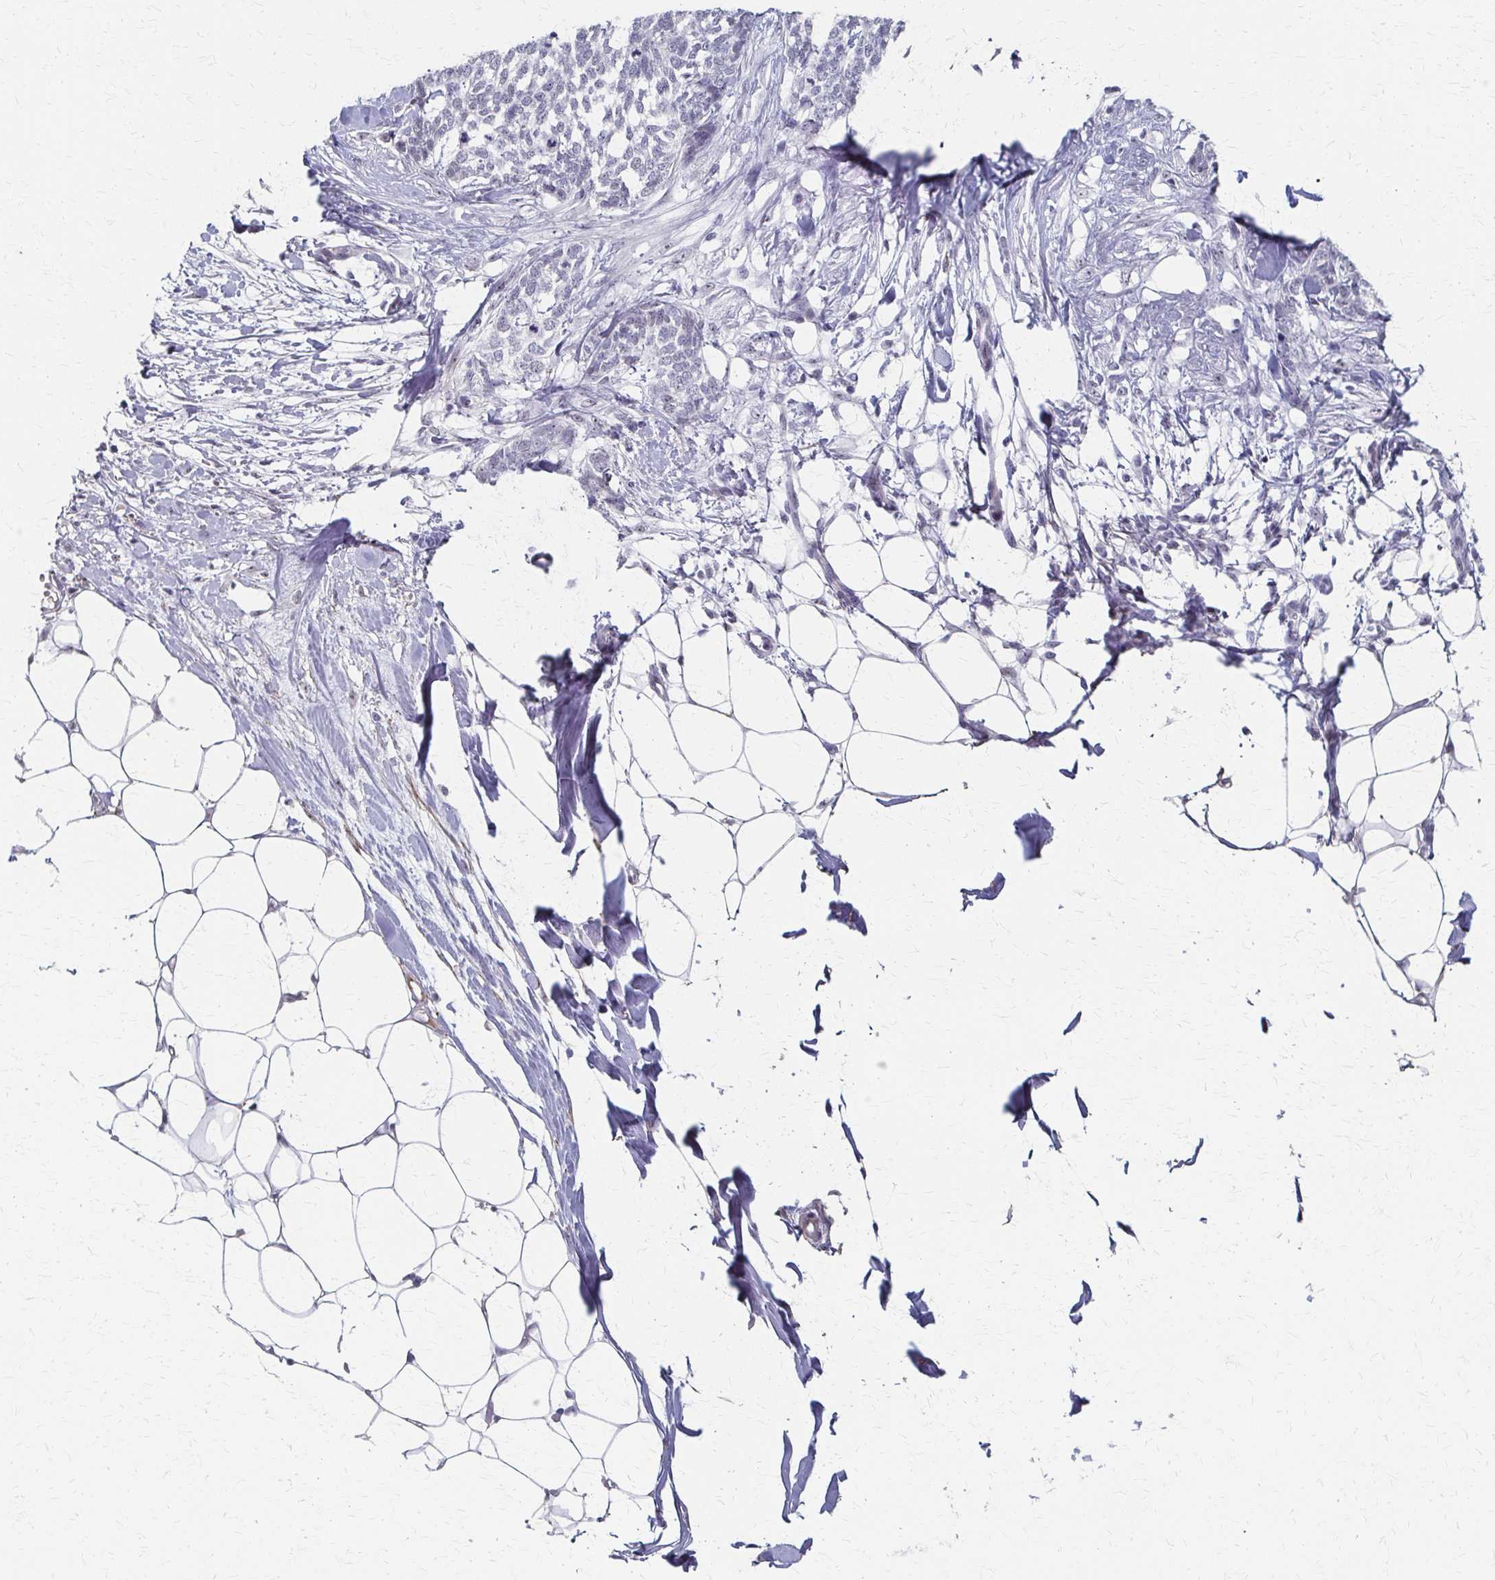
{"staining": {"intensity": "negative", "quantity": "none", "location": "none"}, "tissue": "skin cancer", "cell_type": "Tumor cells", "image_type": "cancer", "snomed": [{"axis": "morphology", "description": "Basal cell carcinoma"}, {"axis": "topography", "description": "Skin"}], "caption": "Photomicrograph shows no significant protein expression in tumor cells of basal cell carcinoma (skin).", "gene": "PES1", "patient": {"sex": "female", "age": 59}}